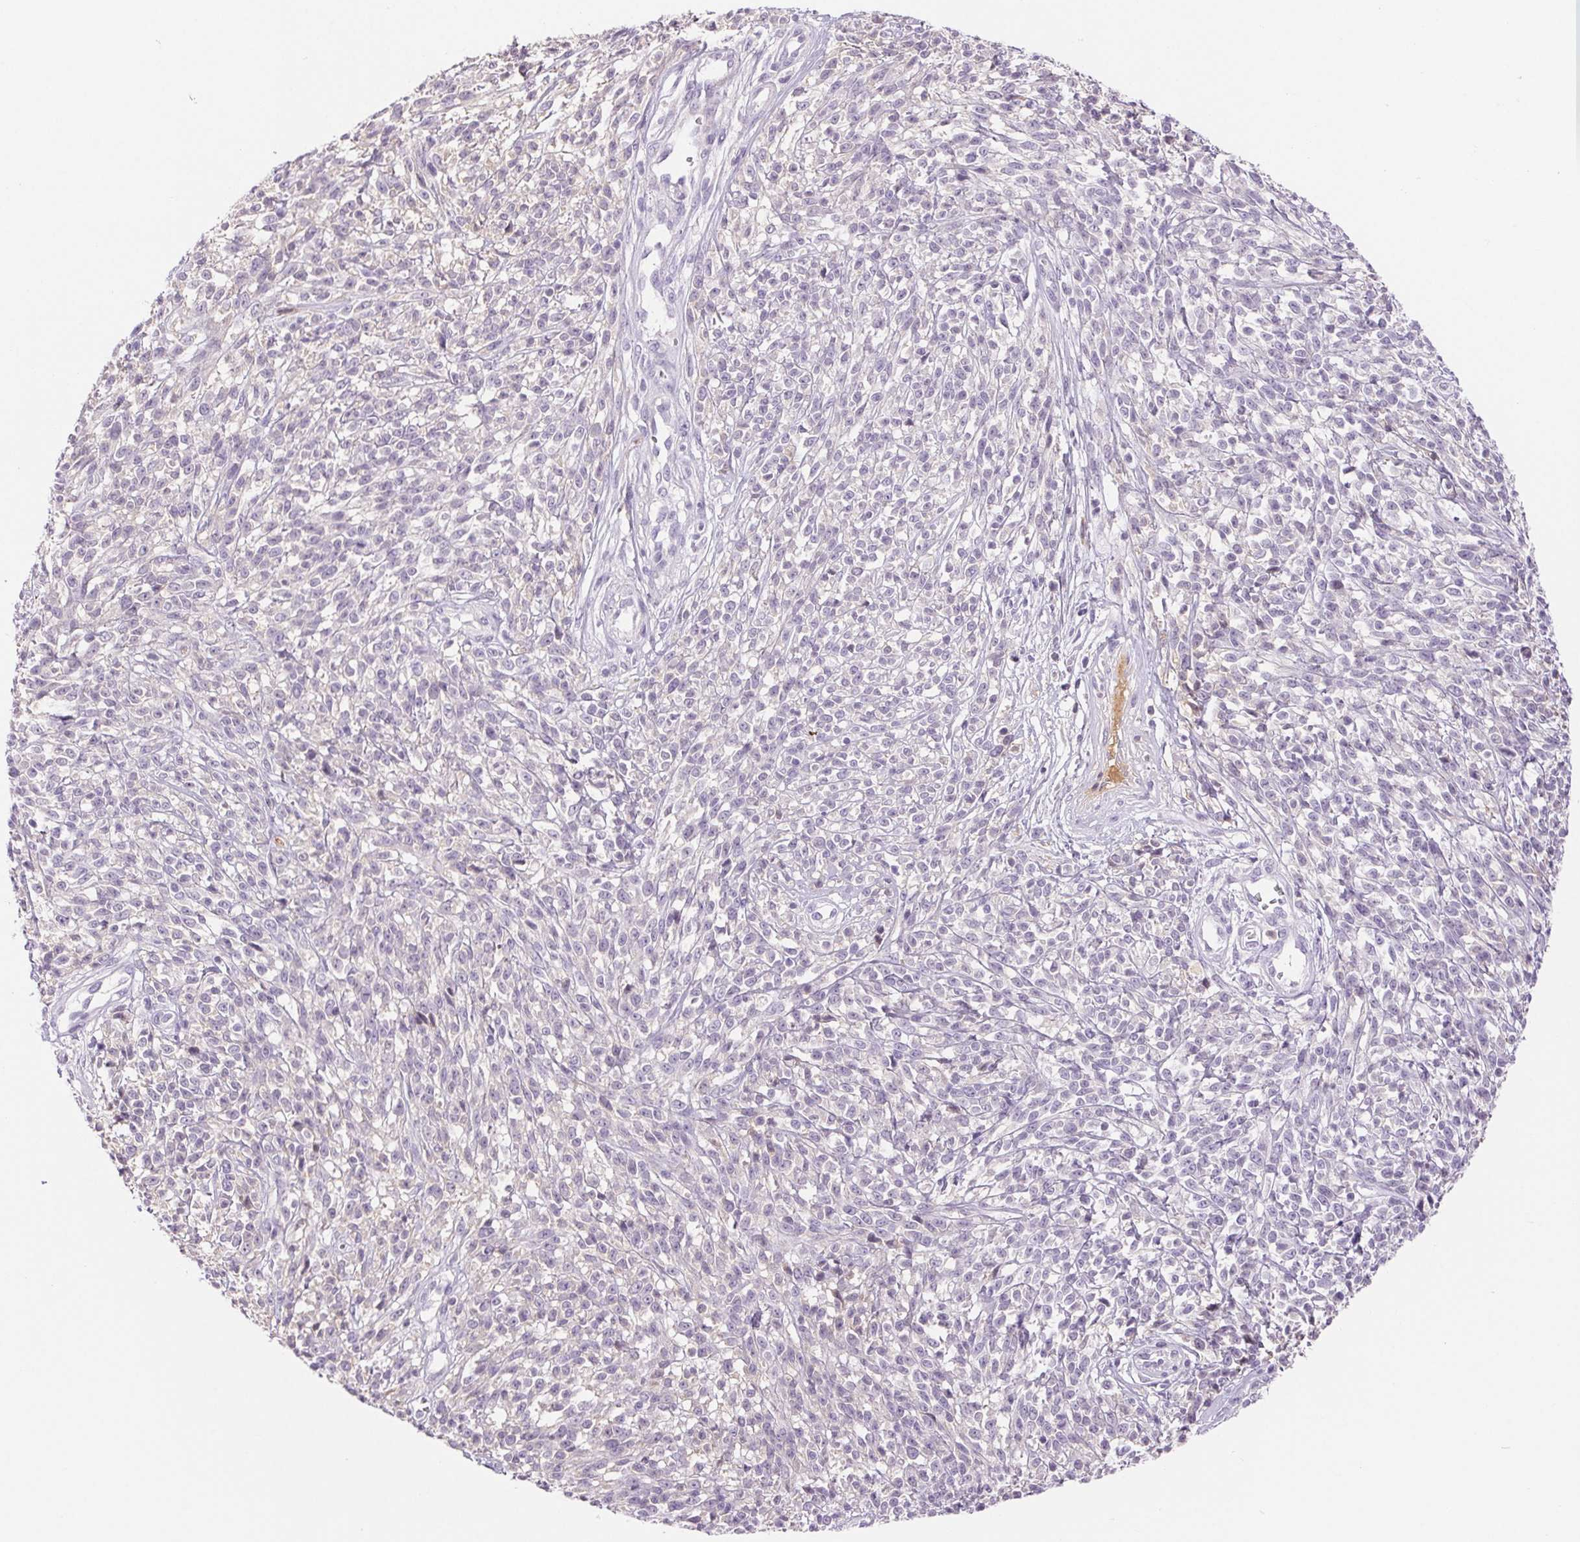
{"staining": {"intensity": "negative", "quantity": "none", "location": "none"}, "tissue": "melanoma", "cell_type": "Tumor cells", "image_type": "cancer", "snomed": [{"axis": "morphology", "description": "Malignant melanoma, NOS"}, {"axis": "topography", "description": "Skin"}, {"axis": "topography", "description": "Skin of trunk"}], "caption": "Tumor cells are negative for brown protein staining in malignant melanoma. (DAB immunohistochemistry, high magnification).", "gene": "IFIT1B", "patient": {"sex": "male", "age": 74}}